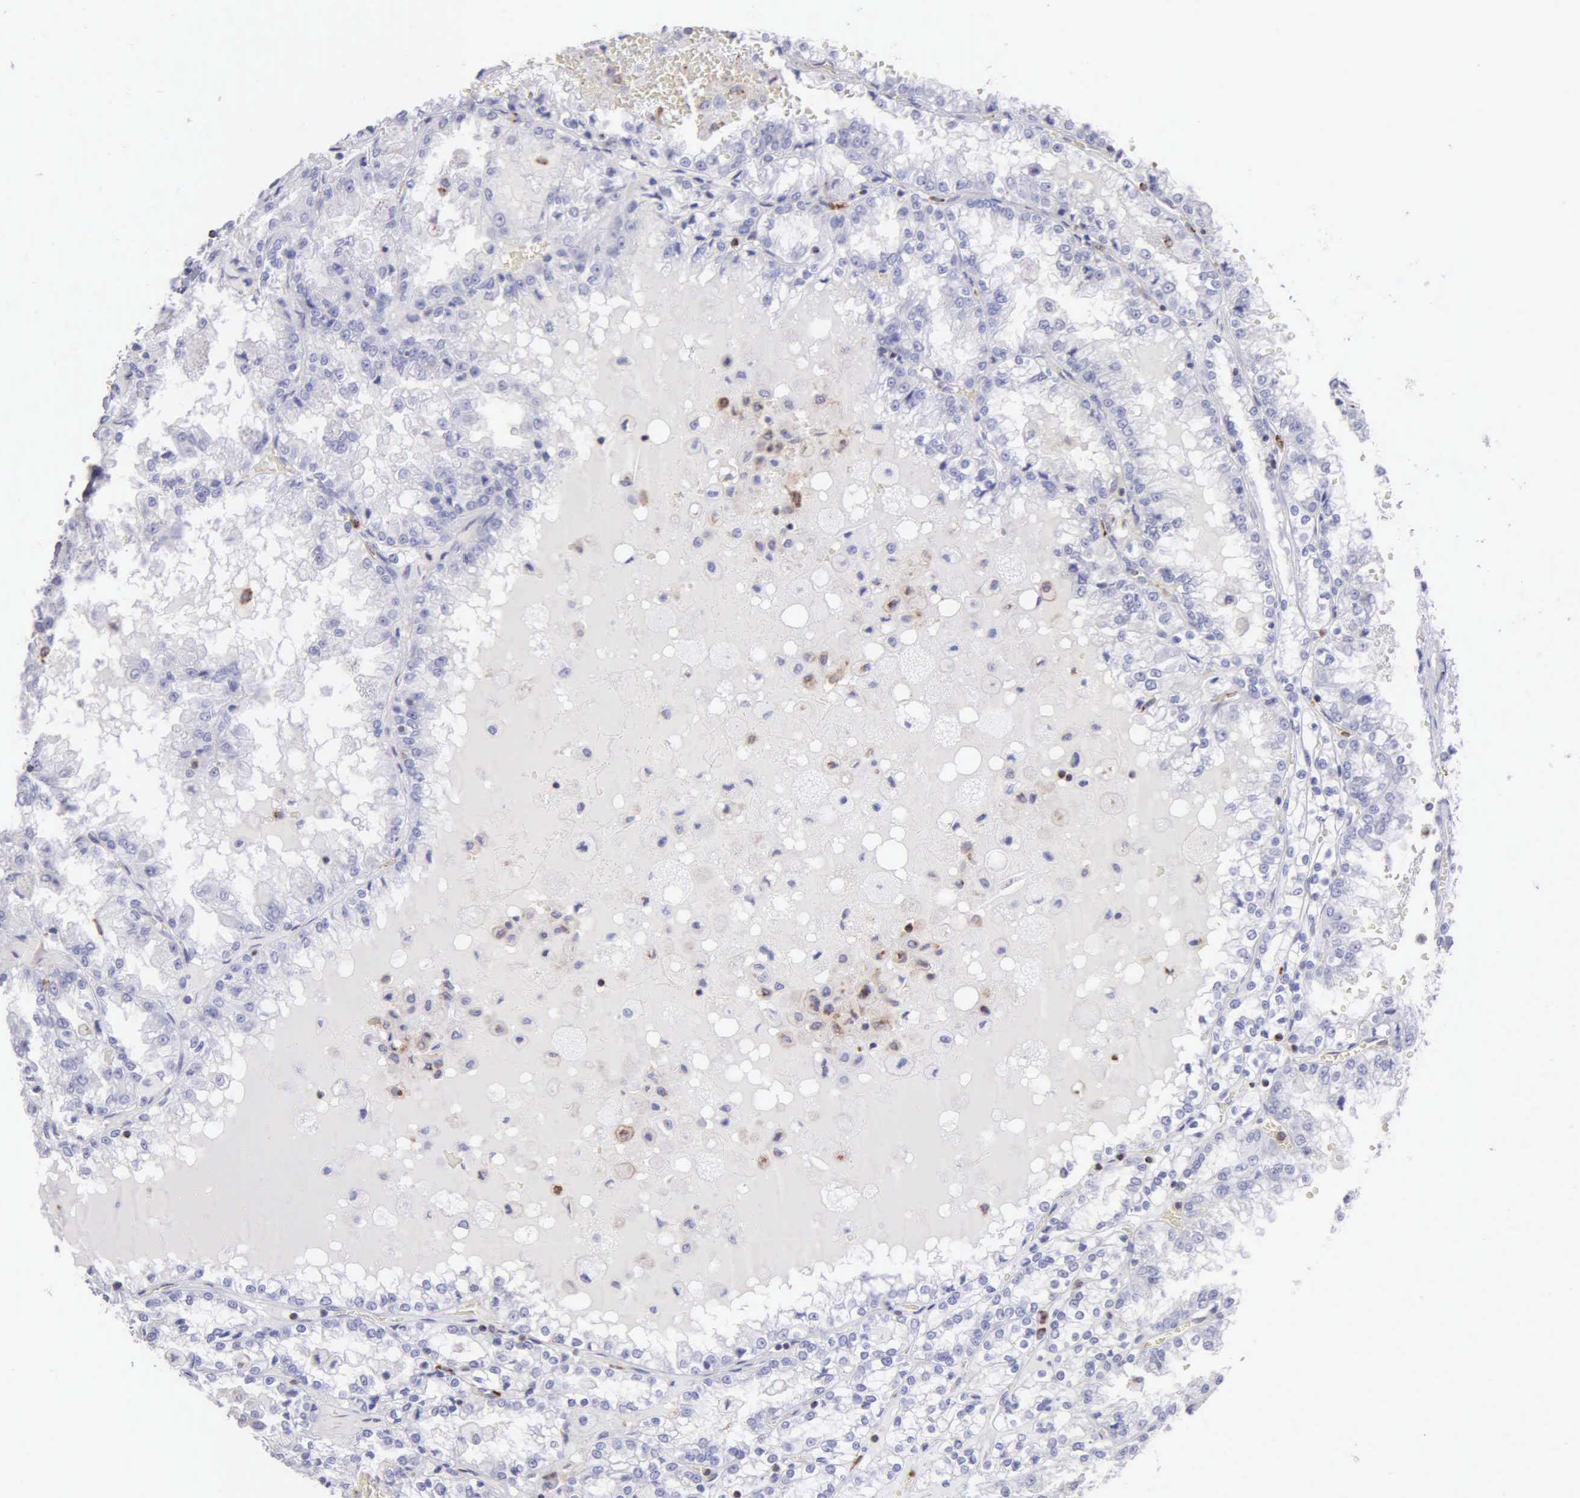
{"staining": {"intensity": "negative", "quantity": "none", "location": "none"}, "tissue": "renal cancer", "cell_type": "Tumor cells", "image_type": "cancer", "snomed": [{"axis": "morphology", "description": "Adenocarcinoma, NOS"}, {"axis": "topography", "description": "Kidney"}], "caption": "IHC histopathology image of neoplastic tissue: human renal cancer stained with DAB (3,3'-diaminobenzidine) demonstrates no significant protein staining in tumor cells.", "gene": "SRGN", "patient": {"sex": "female", "age": 56}}